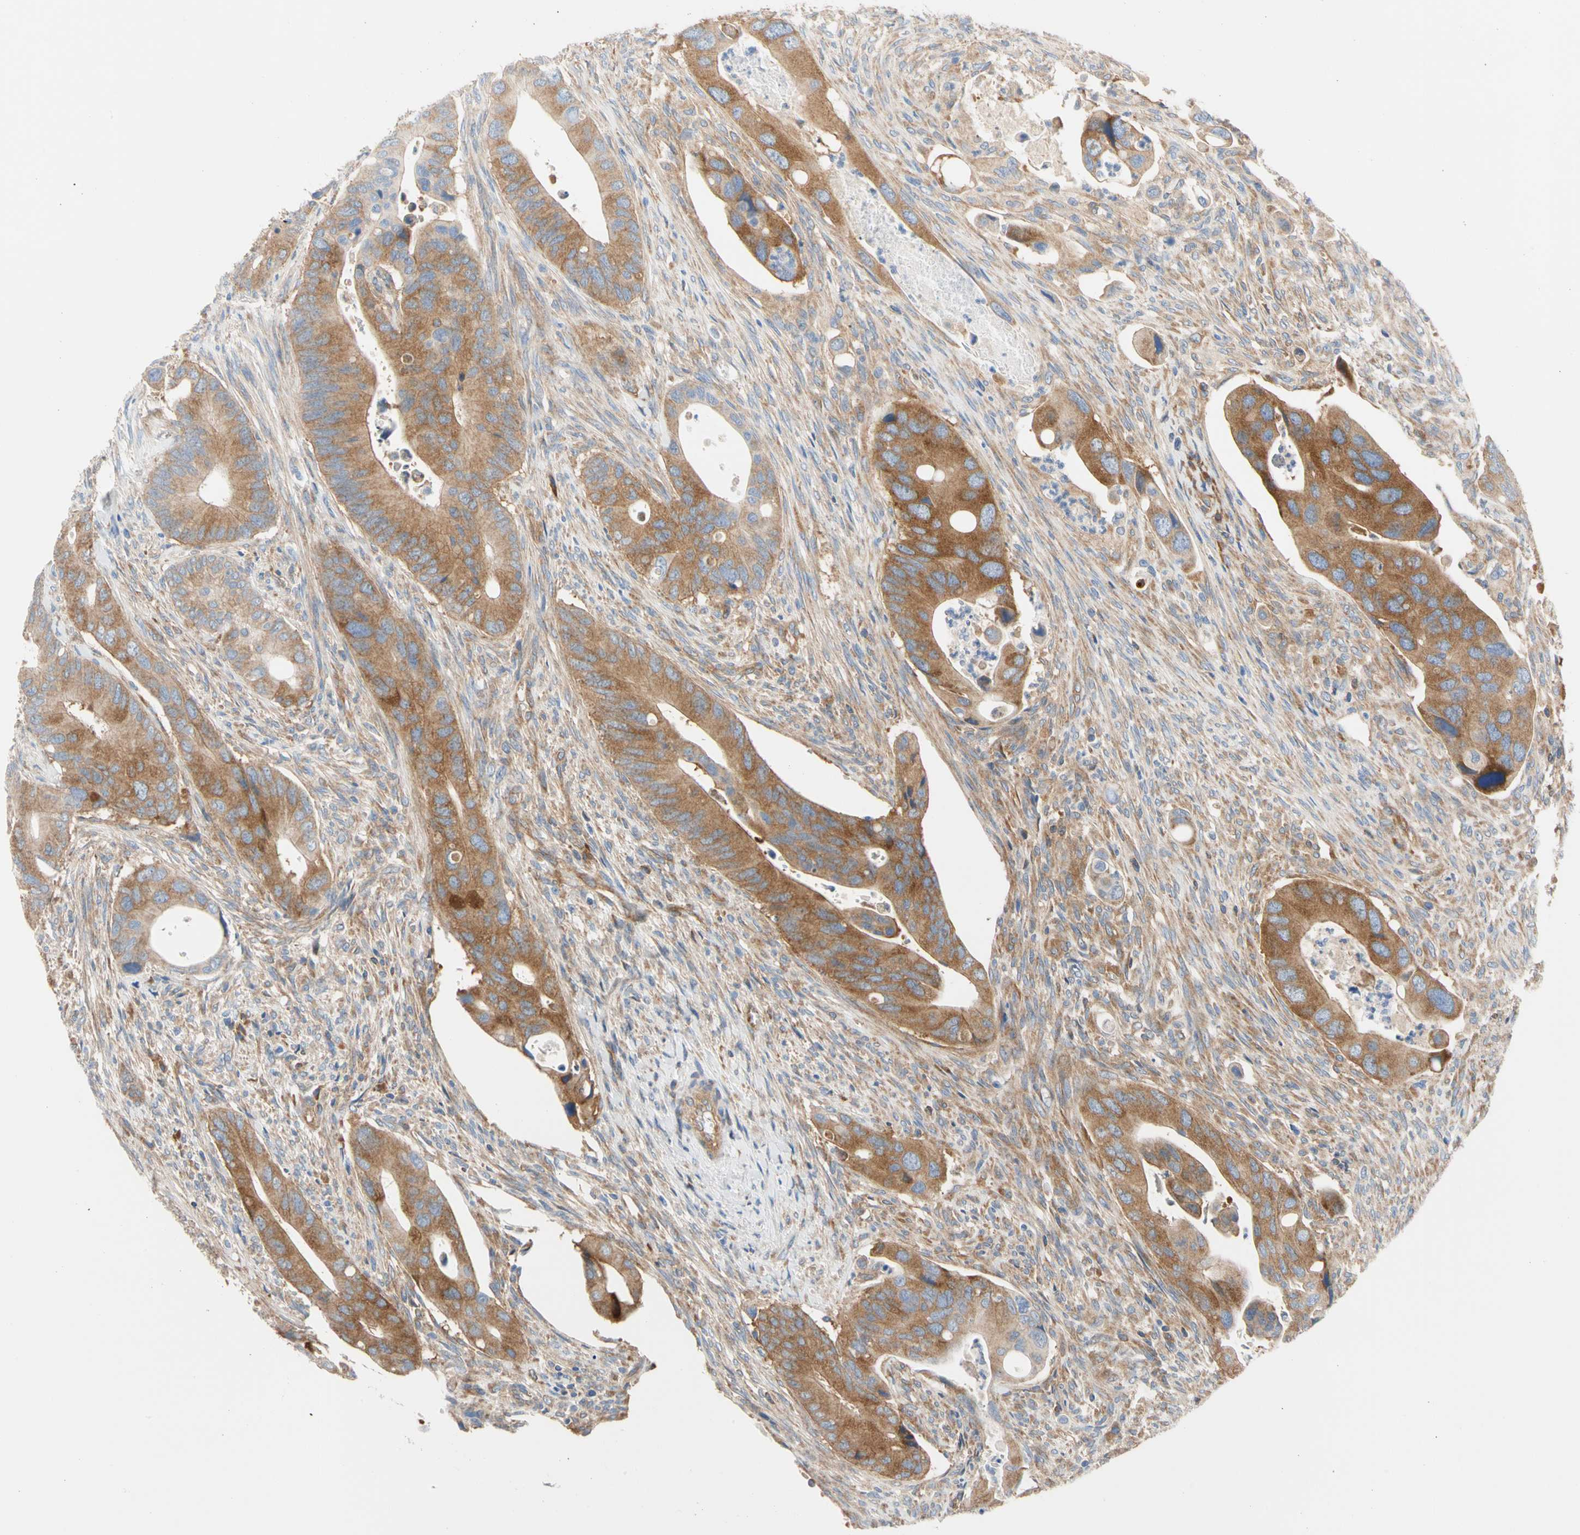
{"staining": {"intensity": "moderate", "quantity": ">75%", "location": "cytoplasmic/membranous"}, "tissue": "colorectal cancer", "cell_type": "Tumor cells", "image_type": "cancer", "snomed": [{"axis": "morphology", "description": "Adenocarcinoma, NOS"}, {"axis": "topography", "description": "Rectum"}], "caption": "This is a histology image of immunohistochemistry (IHC) staining of adenocarcinoma (colorectal), which shows moderate expression in the cytoplasmic/membranous of tumor cells.", "gene": "GPHN", "patient": {"sex": "female", "age": 57}}